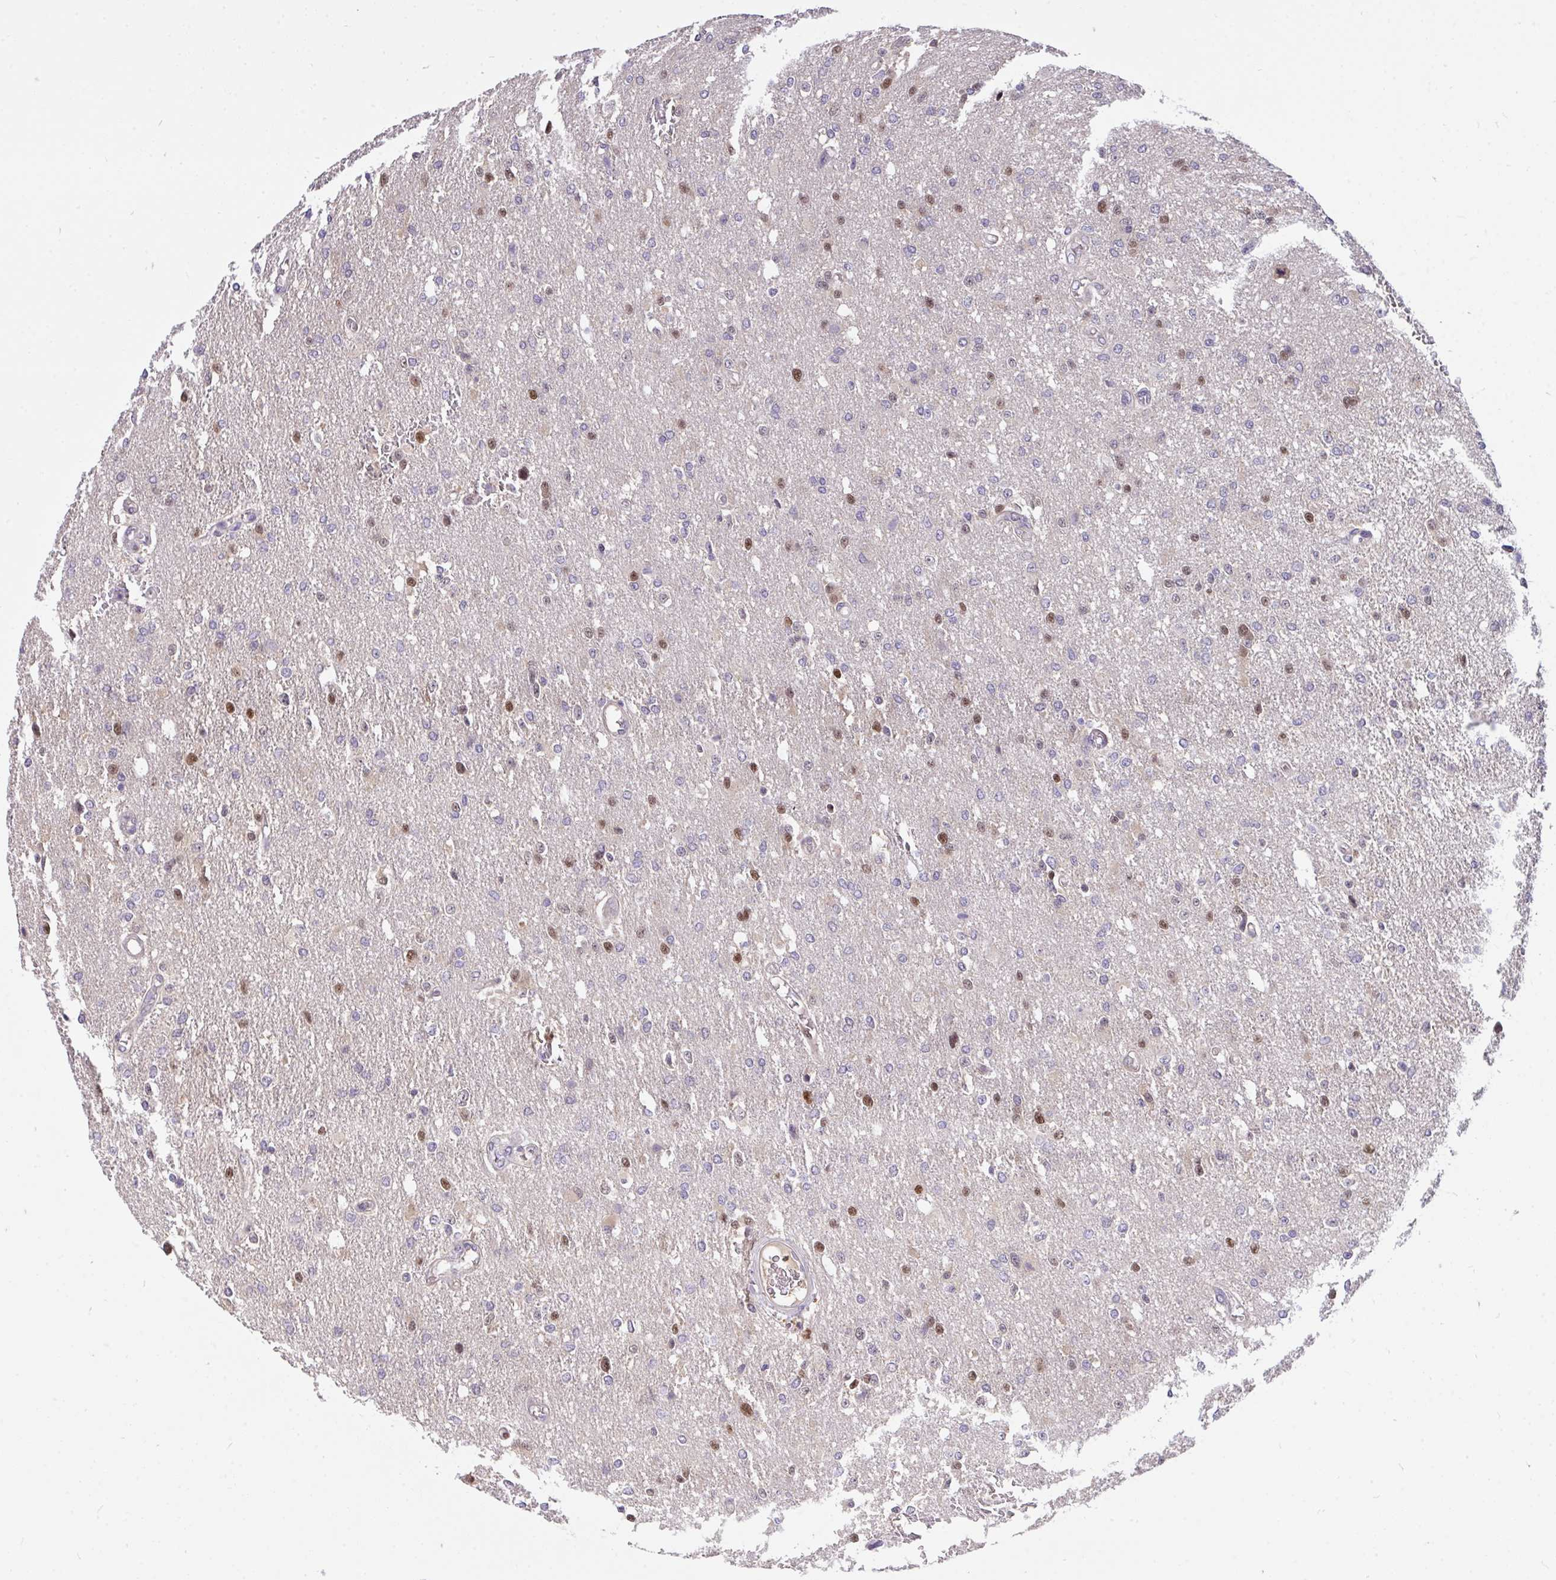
{"staining": {"intensity": "moderate", "quantity": "25%-75%", "location": "nuclear"}, "tissue": "glioma", "cell_type": "Tumor cells", "image_type": "cancer", "snomed": [{"axis": "morphology", "description": "Glioma, malignant, Low grade"}, {"axis": "topography", "description": "Brain"}], "caption": "High-magnification brightfield microscopy of malignant glioma (low-grade) stained with DAB (3,3'-diaminobenzidine) (brown) and counterstained with hematoxylin (blue). tumor cells exhibit moderate nuclear staining is appreciated in approximately25%-75% of cells.", "gene": "C19orf54", "patient": {"sex": "male", "age": 26}}